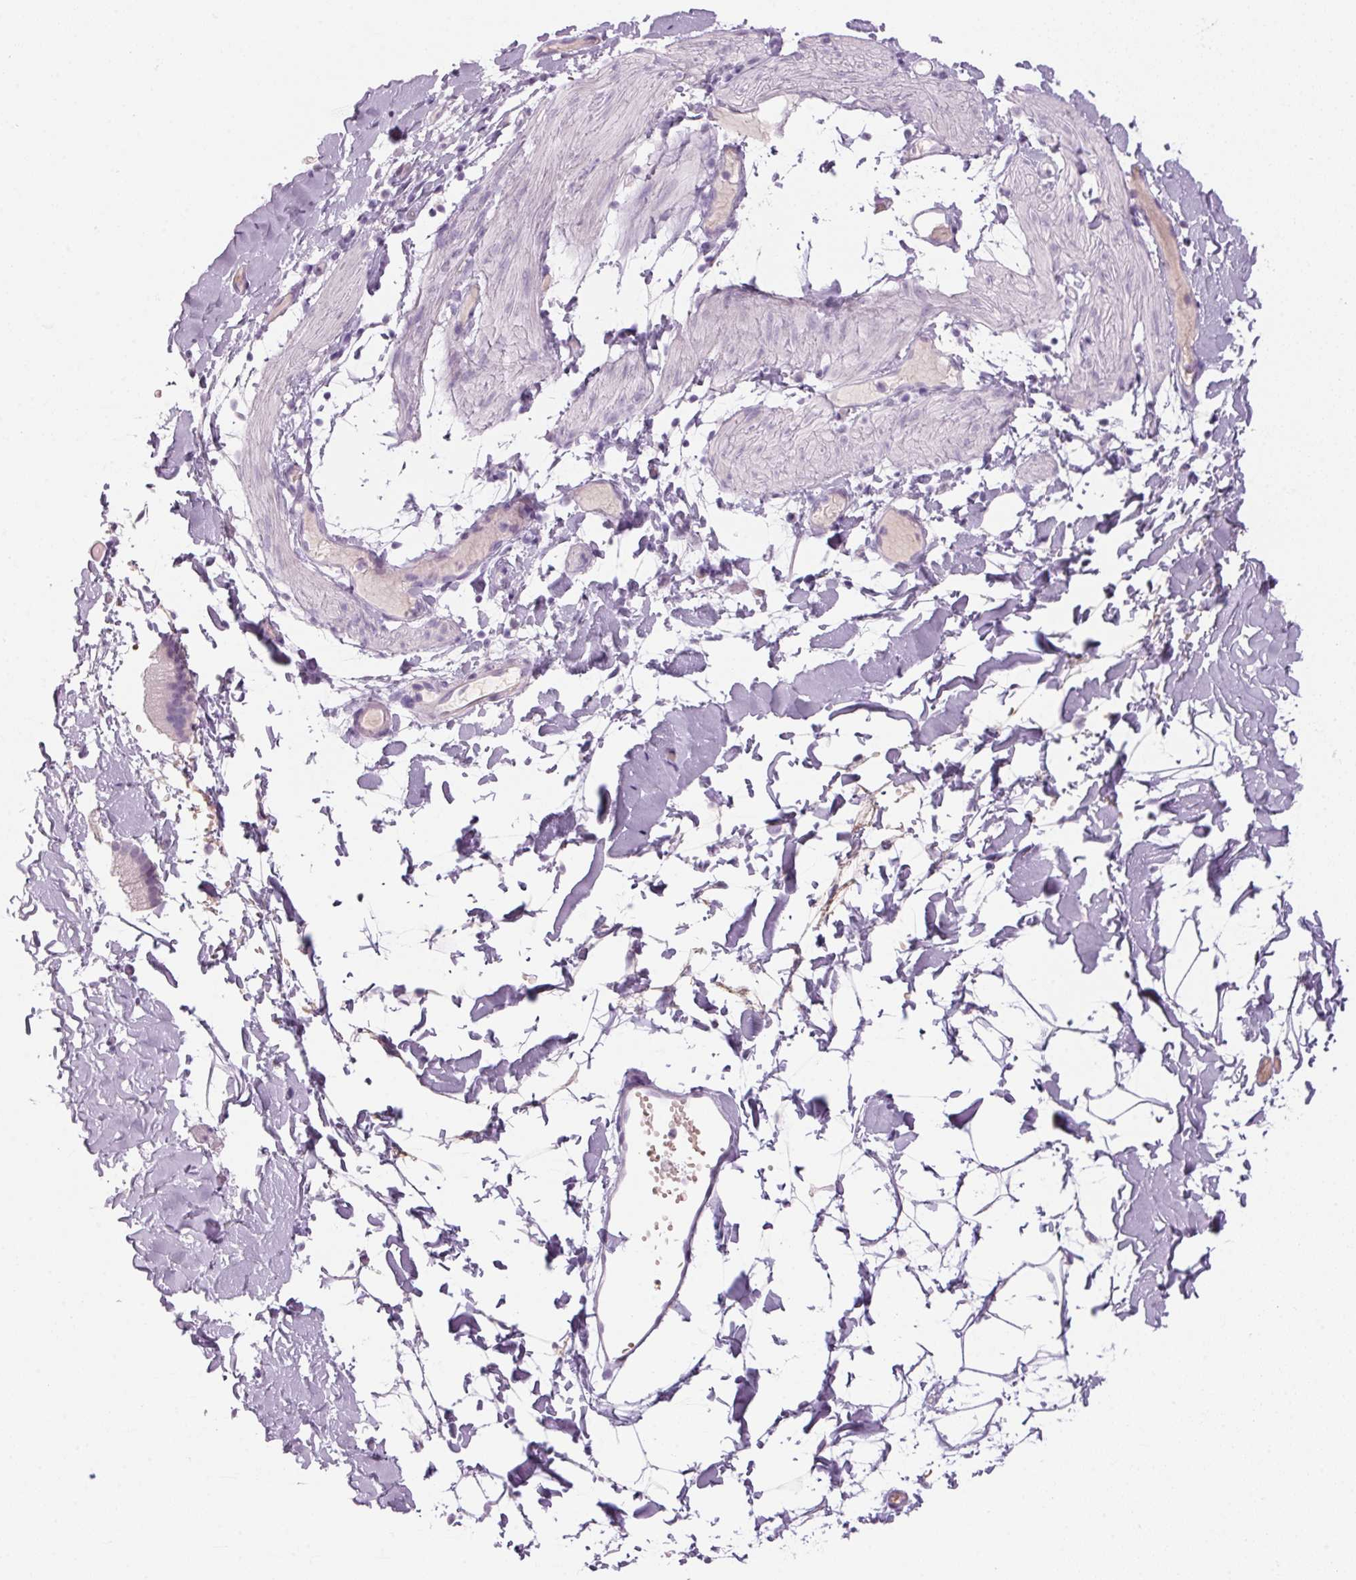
{"staining": {"intensity": "negative", "quantity": "none", "location": "none"}, "tissue": "adipose tissue", "cell_type": "Adipocytes", "image_type": "normal", "snomed": [{"axis": "morphology", "description": "Normal tissue, NOS"}, {"axis": "topography", "description": "Gallbladder"}, {"axis": "topography", "description": "Peripheral nerve tissue"}], "caption": "Immunohistochemistry micrograph of unremarkable adipose tissue stained for a protein (brown), which exhibits no staining in adipocytes.", "gene": "ADAM20", "patient": {"sex": "female", "age": 45}}